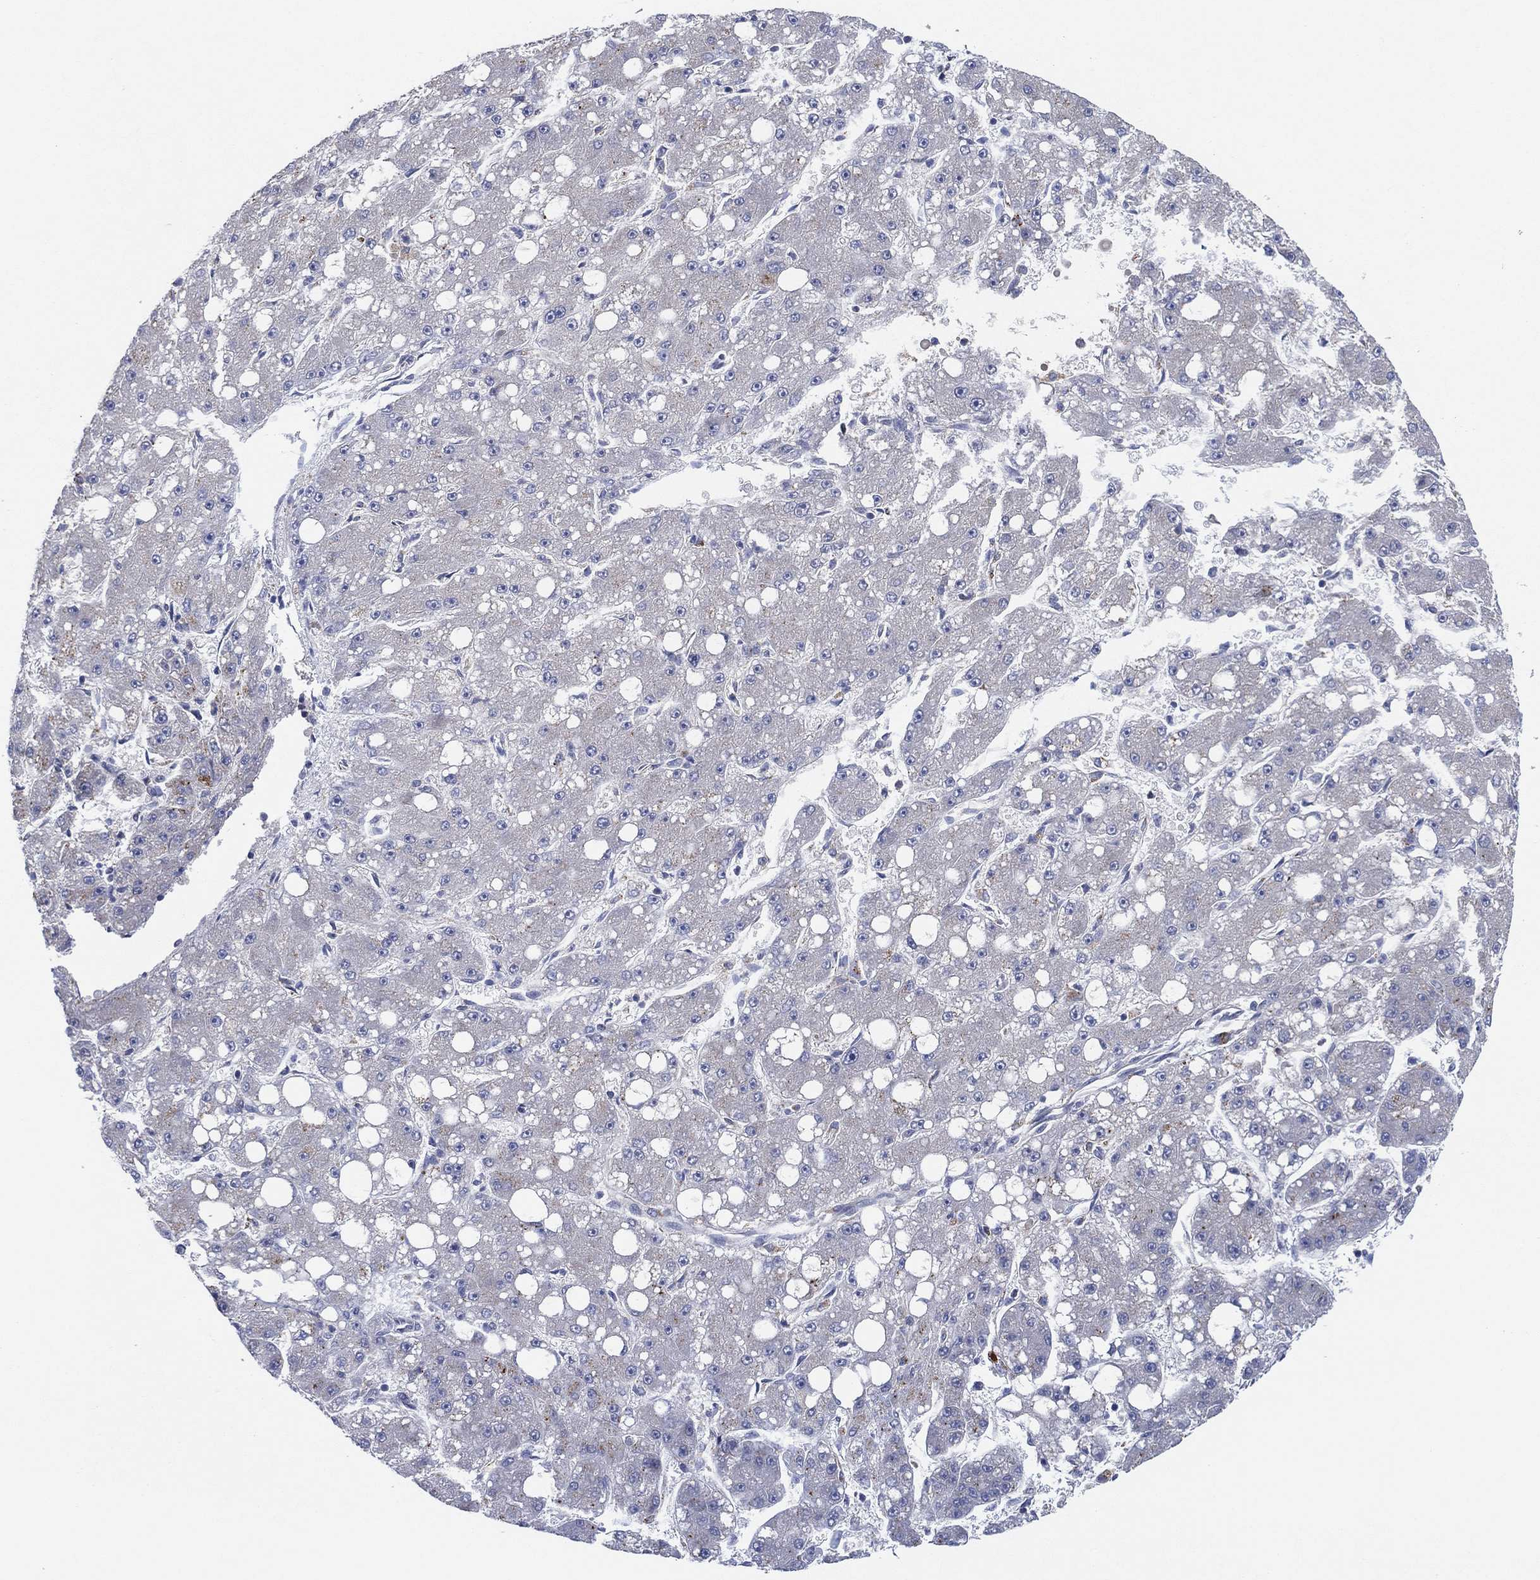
{"staining": {"intensity": "negative", "quantity": "none", "location": "none"}, "tissue": "liver cancer", "cell_type": "Tumor cells", "image_type": "cancer", "snomed": [{"axis": "morphology", "description": "Carcinoma, Hepatocellular, NOS"}, {"axis": "topography", "description": "Liver"}], "caption": "Immunohistochemistry (IHC) photomicrograph of neoplastic tissue: hepatocellular carcinoma (liver) stained with DAB demonstrates no significant protein positivity in tumor cells. Brightfield microscopy of immunohistochemistry stained with DAB (brown) and hematoxylin (blue), captured at high magnification.", "gene": "GALNS", "patient": {"sex": "male", "age": 67}}